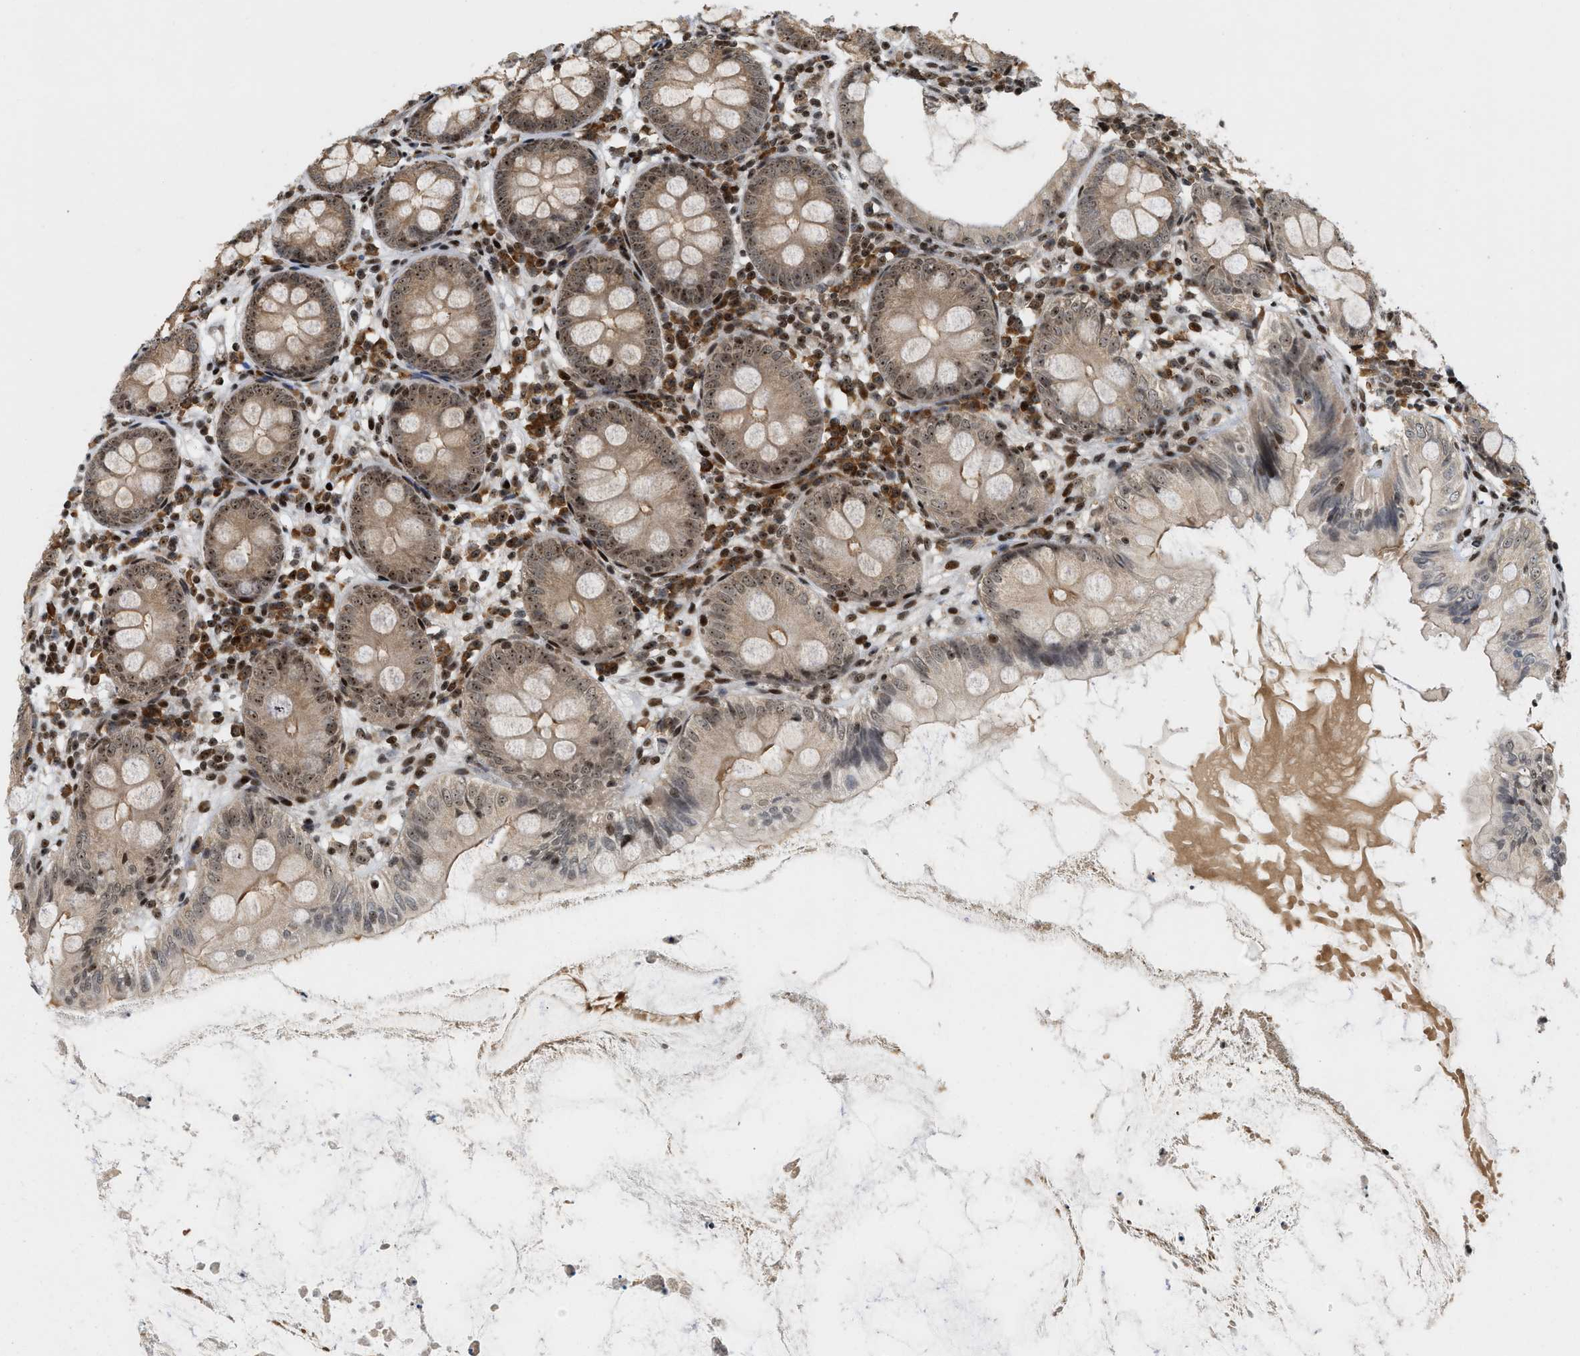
{"staining": {"intensity": "moderate", "quantity": ">75%", "location": "cytoplasmic/membranous,nuclear"}, "tissue": "appendix", "cell_type": "Glandular cells", "image_type": "normal", "snomed": [{"axis": "morphology", "description": "Normal tissue, NOS"}, {"axis": "topography", "description": "Appendix"}], "caption": "A high-resolution histopathology image shows immunohistochemistry staining of benign appendix, which shows moderate cytoplasmic/membranous,nuclear positivity in approximately >75% of glandular cells.", "gene": "ZNF22", "patient": {"sex": "female", "age": 77}}